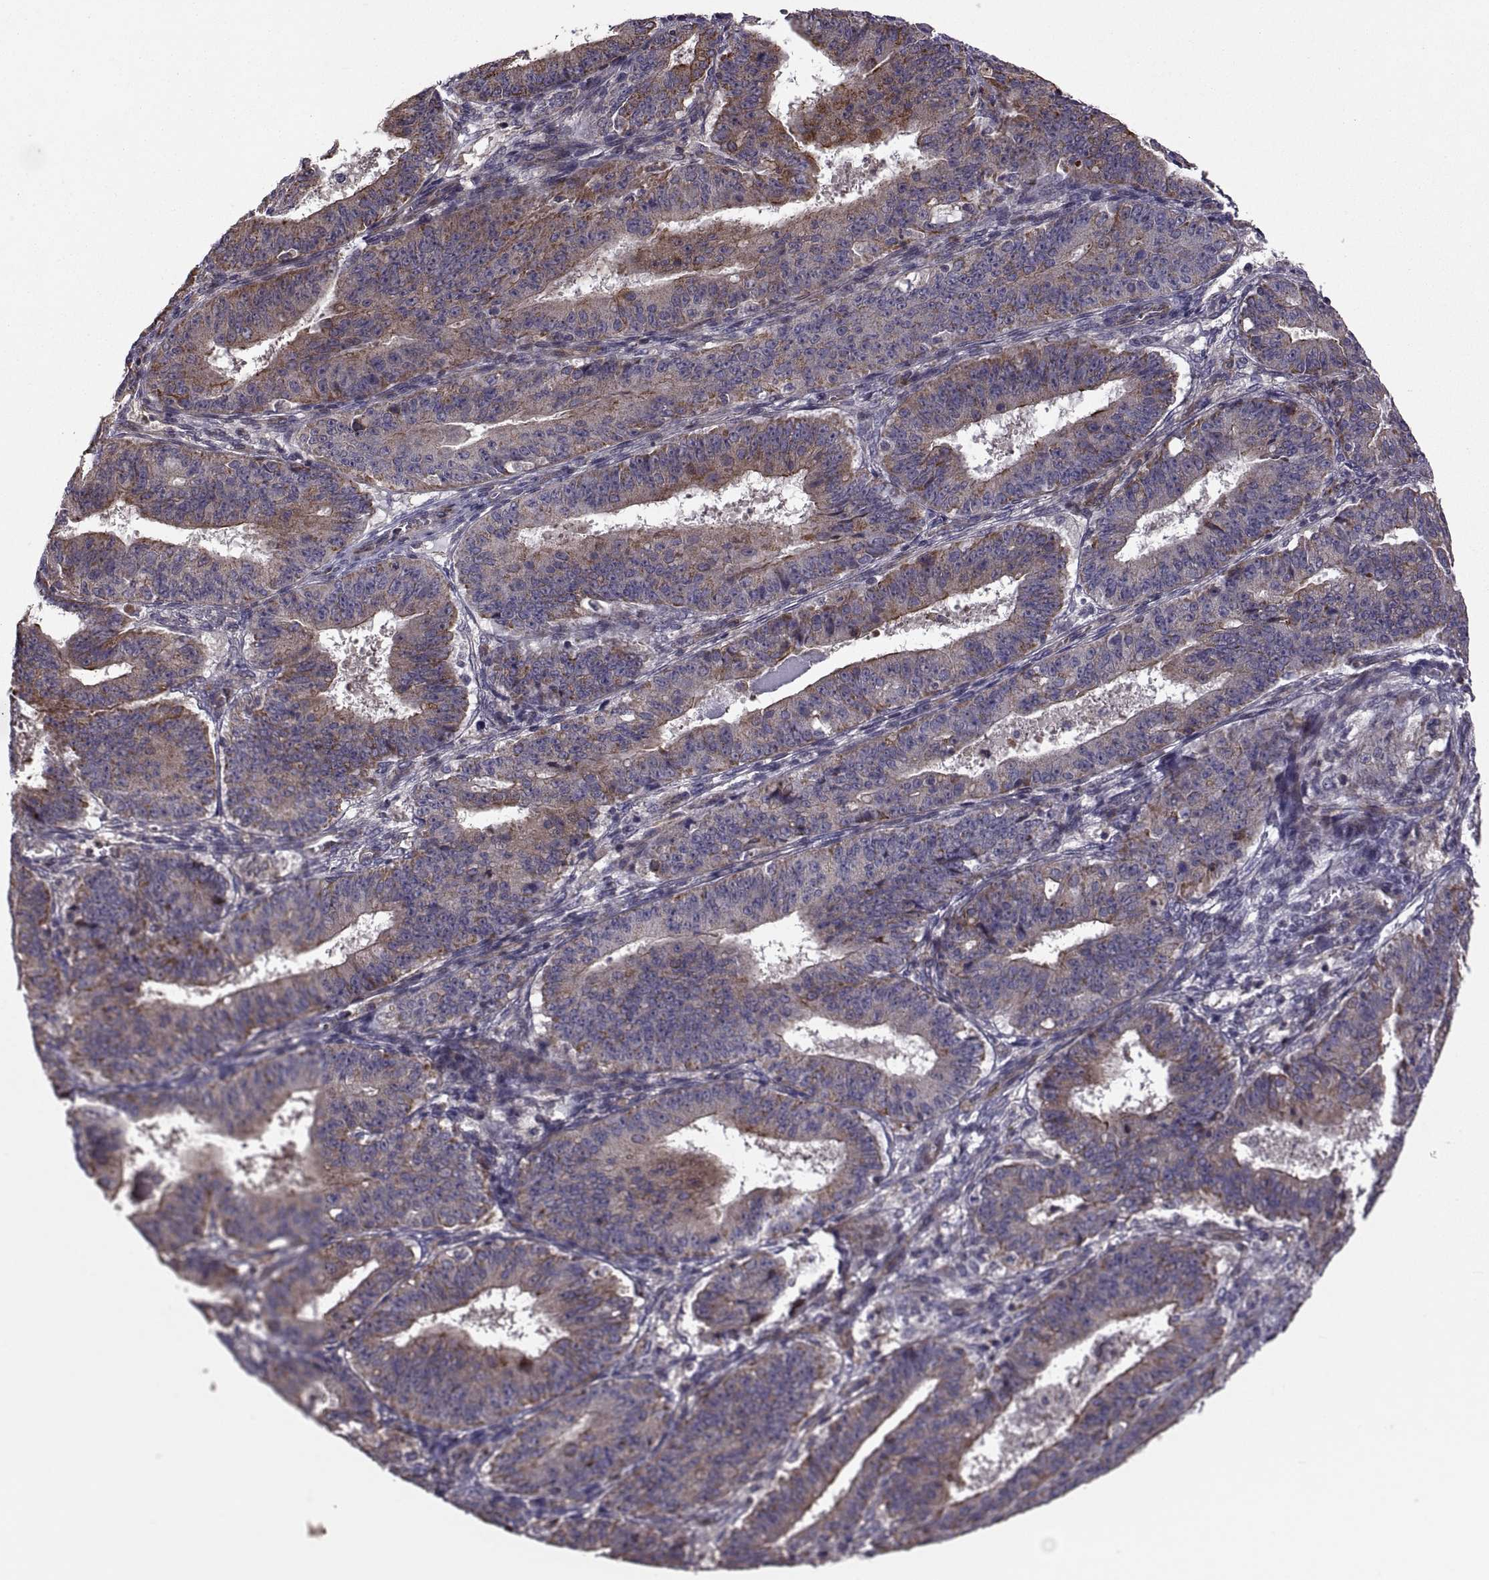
{"staining": {"intensity": "moderate", "quantity": "<25%", "location": "cytoplasmic/membranous"}, "tissue": "ovarian cancer", "cell_type": "Tumor cells", "image_type": "cancer", "snomed": [{"axis": "morphology", "description": "Carcinoma, endometroid"}, {"axis": "topography", "description": "Ovary"}], "caption": "Ovarian endometroid carcinoma stained with a brown dye reveals moderate cytoplasmic/membranous positive expression in about <25% of tumor cells.", "gene": "PMM2", "patient": {"sex": "female", "age": 42}}